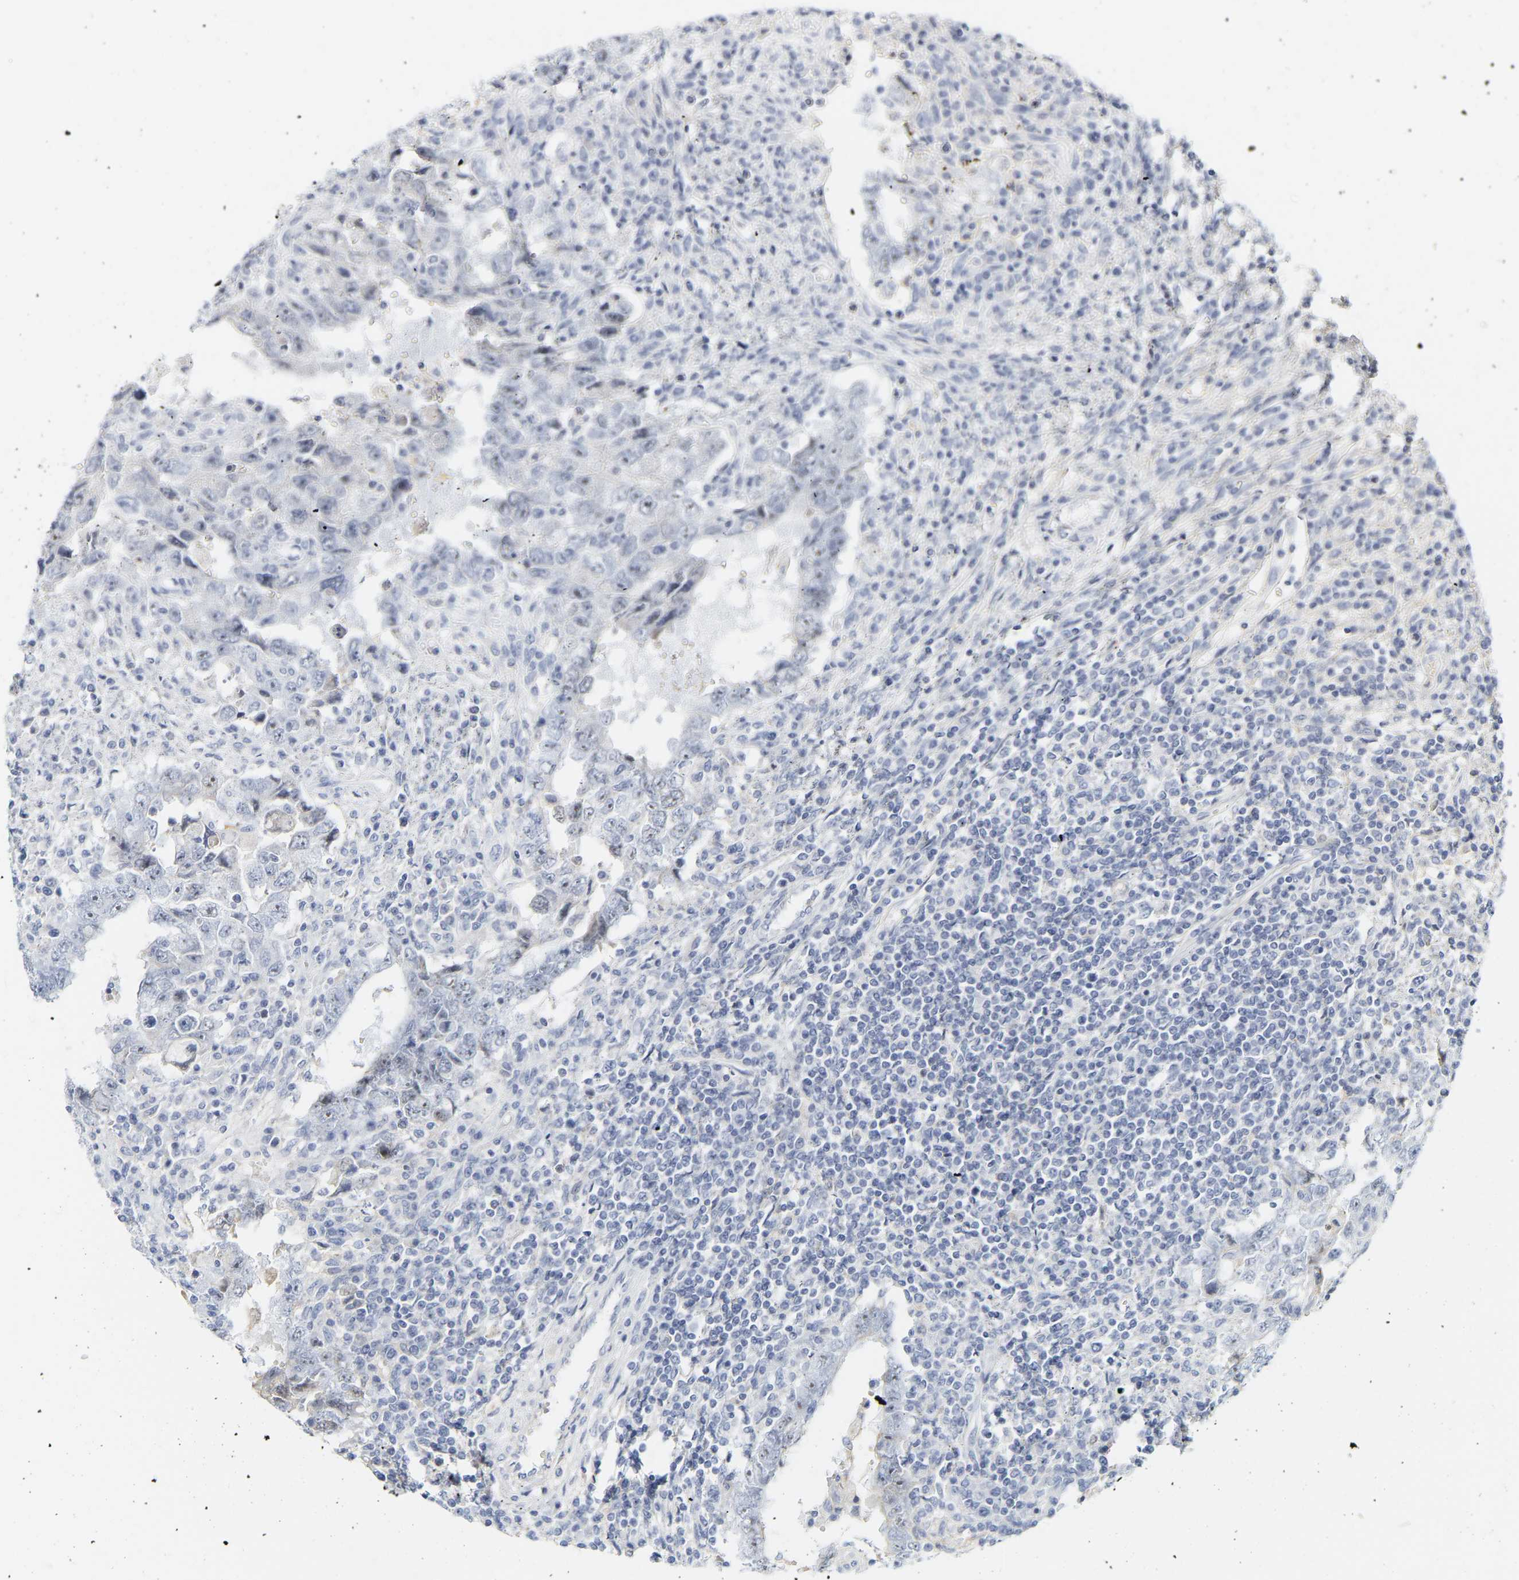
{"staining": {"intensity": "negative", "quantity": "none", "location": "none"}, "tissue": "testis cancer", "cell_type": "Tumor cells", "image_type": "cancer", "snomed": [{"axis": "morphology", "description": "Carcinoma, Embryonal, NOS"}, {"axis": "topography", "description": "Testis"}], "caption": "Testis embryonal carcinoma was stained to show a protein in brown. There is no significant positivity in tumor cells.", "gene": "GNAS", "patient": {"sex": "male", "age": 26}}